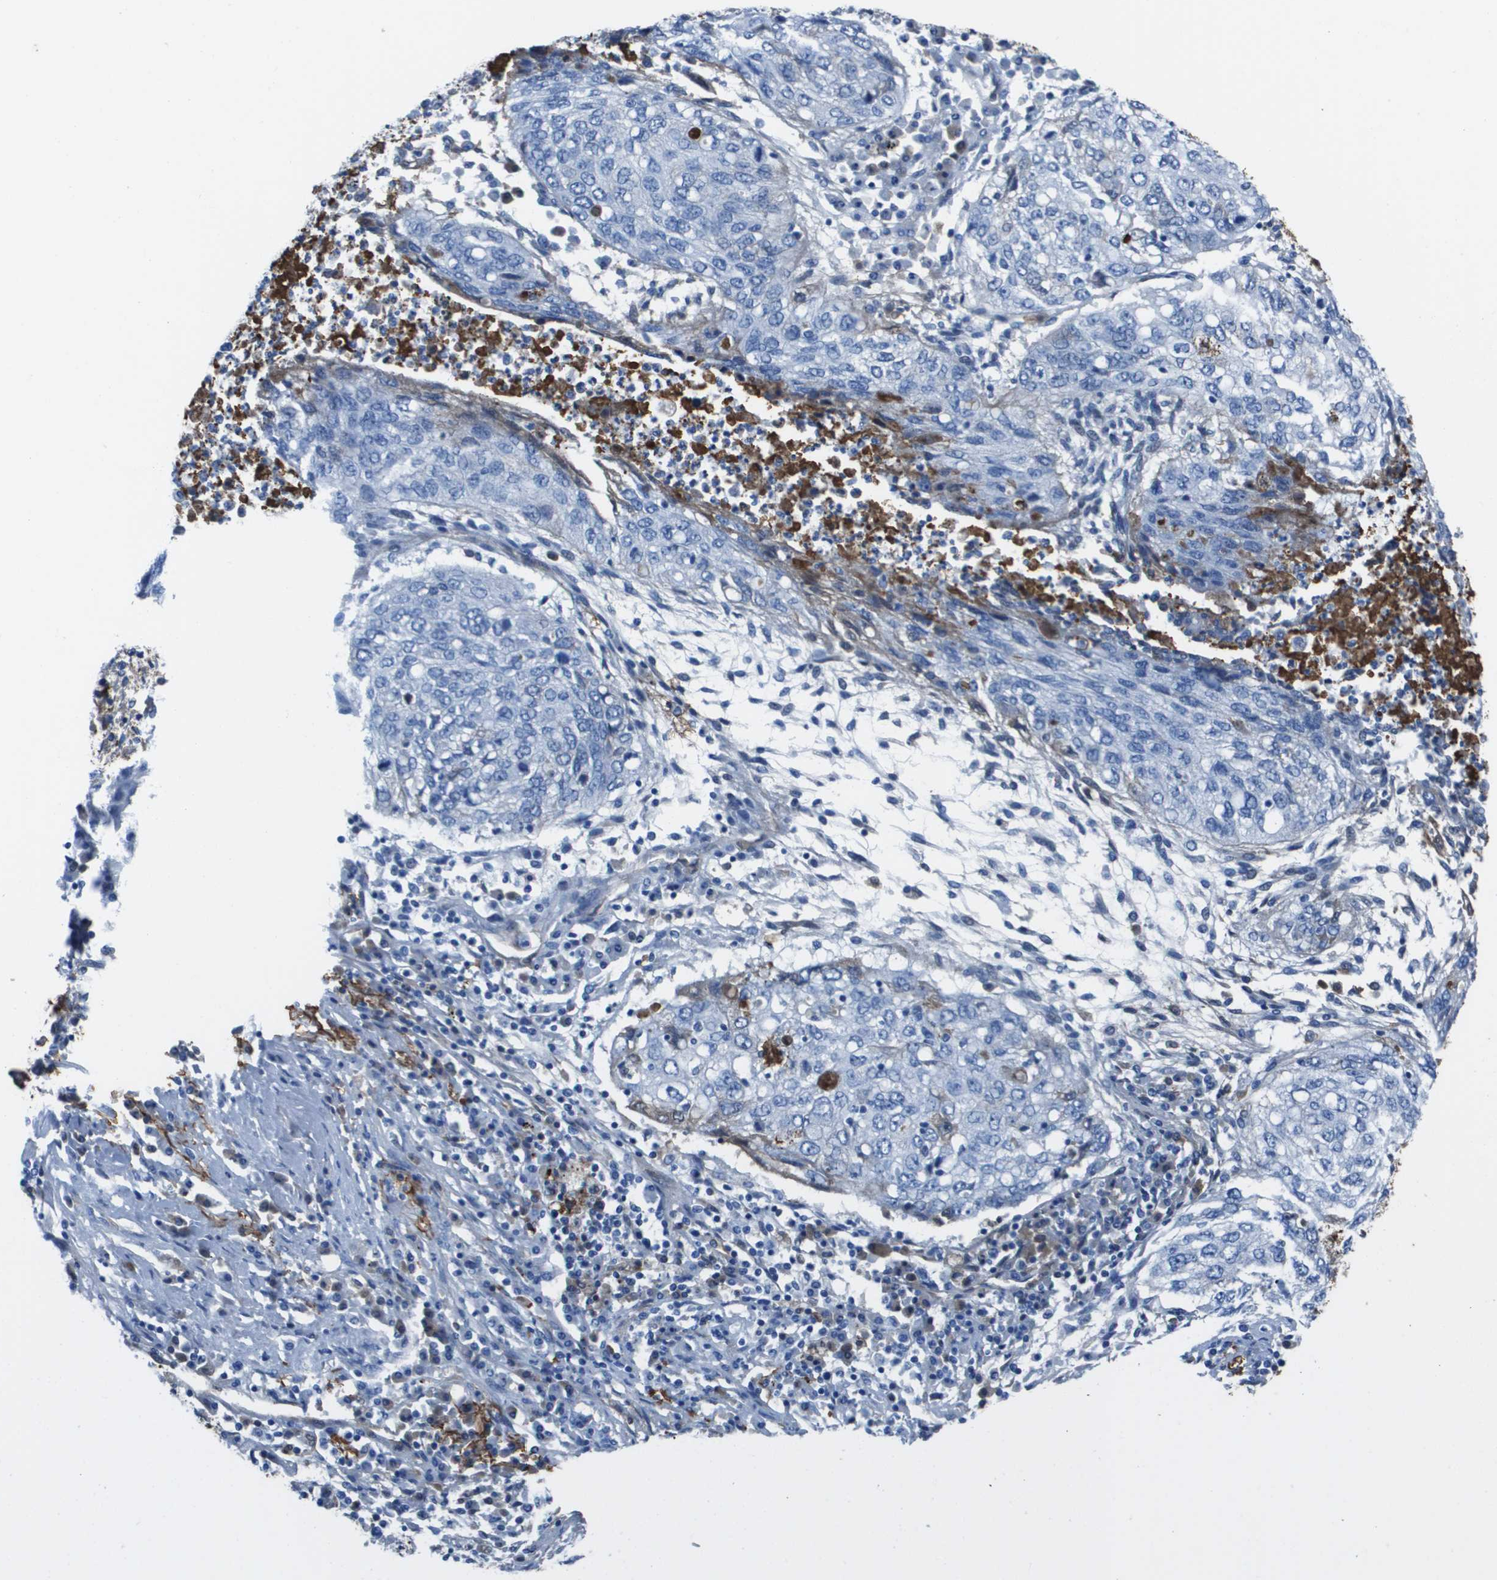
{"staining": {"intensity": "negative", "quantity": "none", "location": "none"}, "tissue": "lung cancer", "cell_type": "Tumor cells", "image_type": "cancer", "snomed": [{"axis": "morphology", "description": "Squamous cell carcinoma, NOS"}, {"axis": "topography", "description": "Lung"}], "caption": "Immunohistochemistry of human squamous cell carcinoma (lung) shows no staining in tumor cells. (Stains: DAB (3,3'-diaminobenzidine) immunohistochemistry (IHC) with hematoxylin counter stain, Microscopy: brightfield microscopy at high magnification).", "gene": "VTN", "patient": {"sex": "female", "age": 63}}